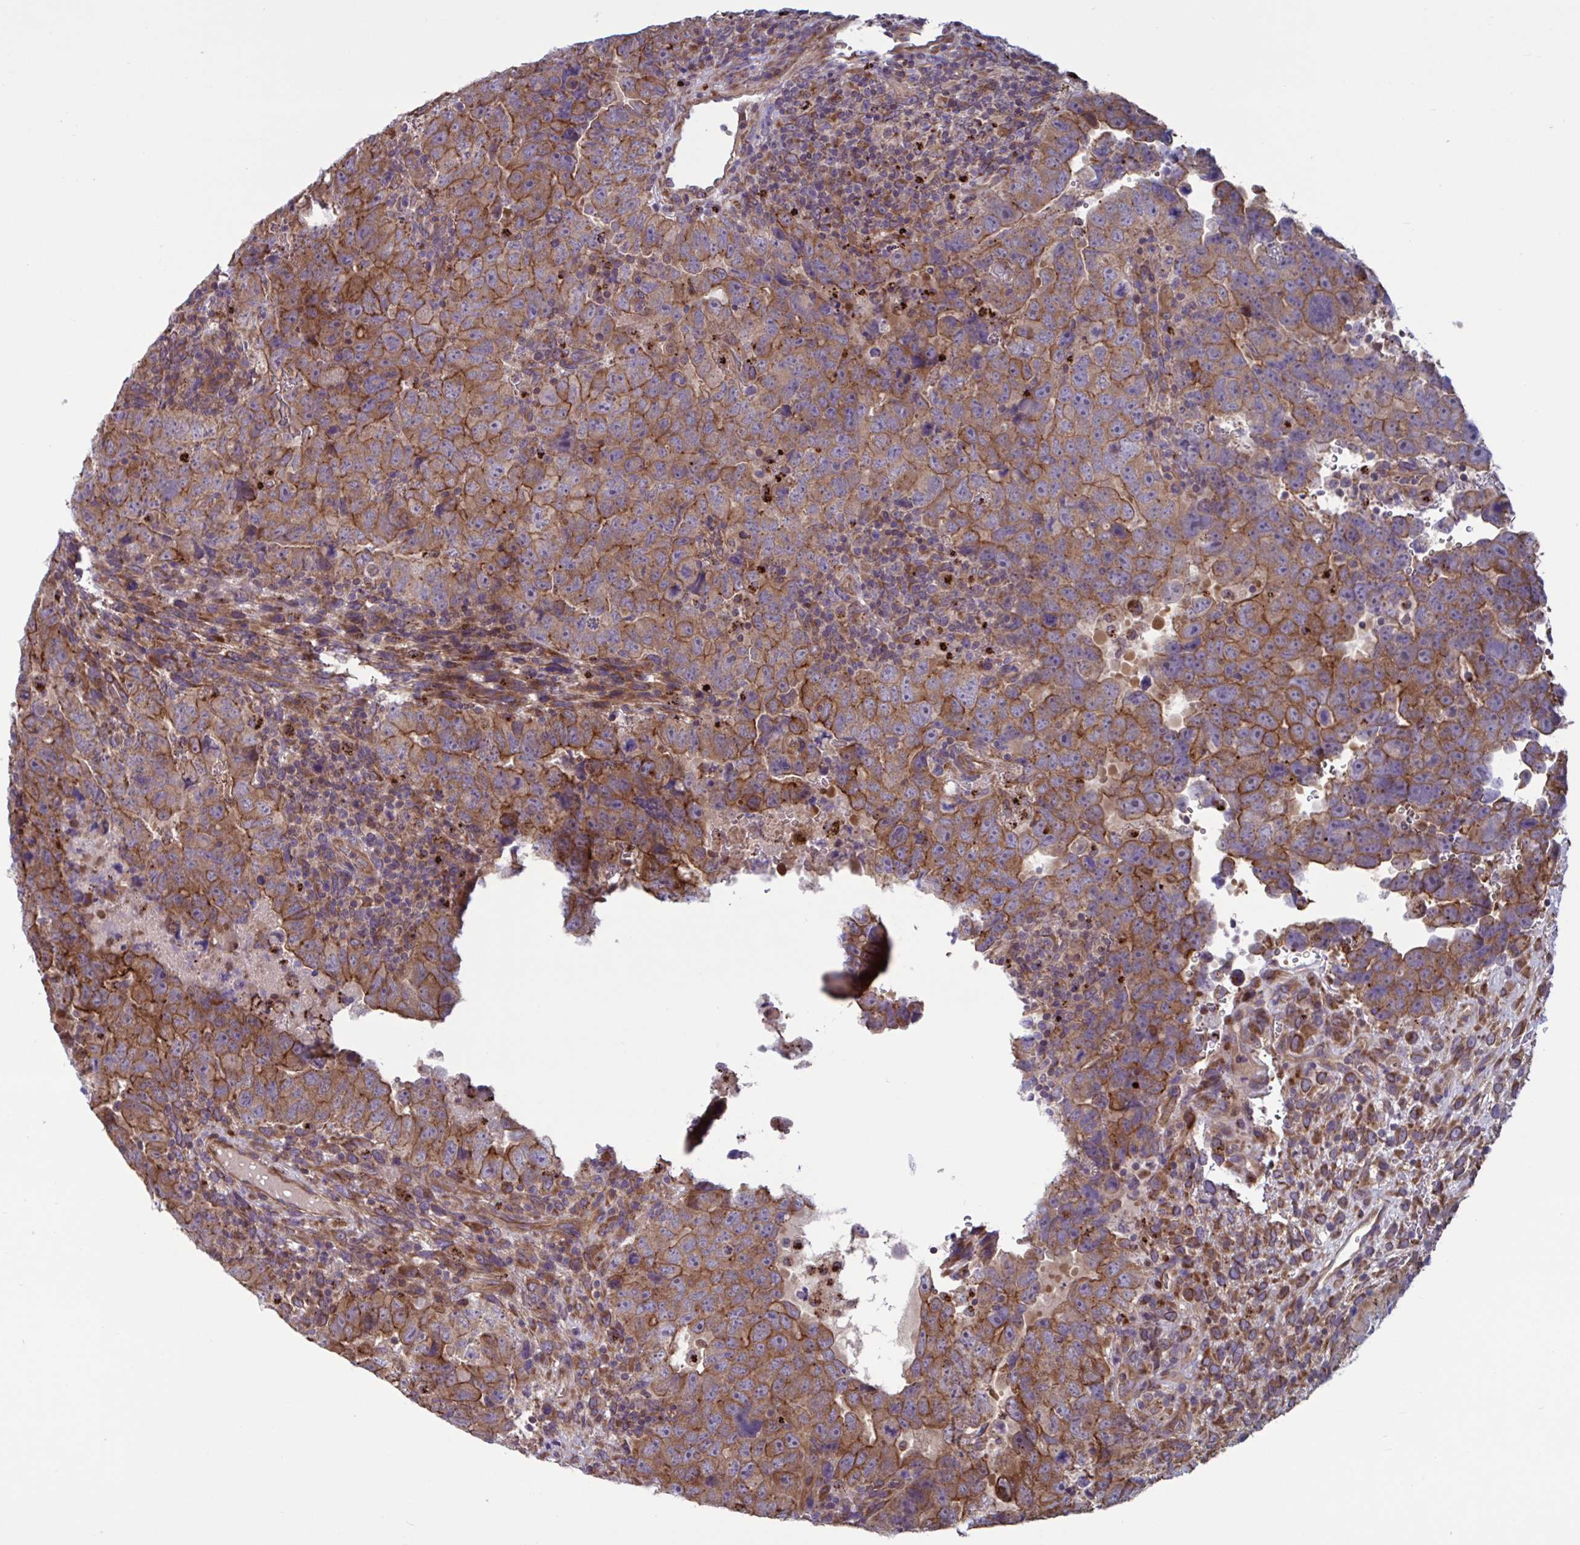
{"staining": {"intensity": "moderate", "quantity": ">75%", "location": "cytoplasmic/membranous"}, "tissue": "testis cancer", "cell_type": "Tumor cells", "image_type": "cancer", "snomed": [{"axis": "morphology", "description": "Carcinoma, Embryonal, NOS"}, {"axis": "topography", "description": "Testis"}], "caption": "Immunohistochemistry (DAB (3,3'-diaminobenzidine)) staining of testis cancer (embryonal carcinoma) demonstrates moderate cytoplasmic/membranous protein expression in approximately >75% of tumor cells.", "gene": "GLTP", "patient": {"sex": "male", "age": 24}}